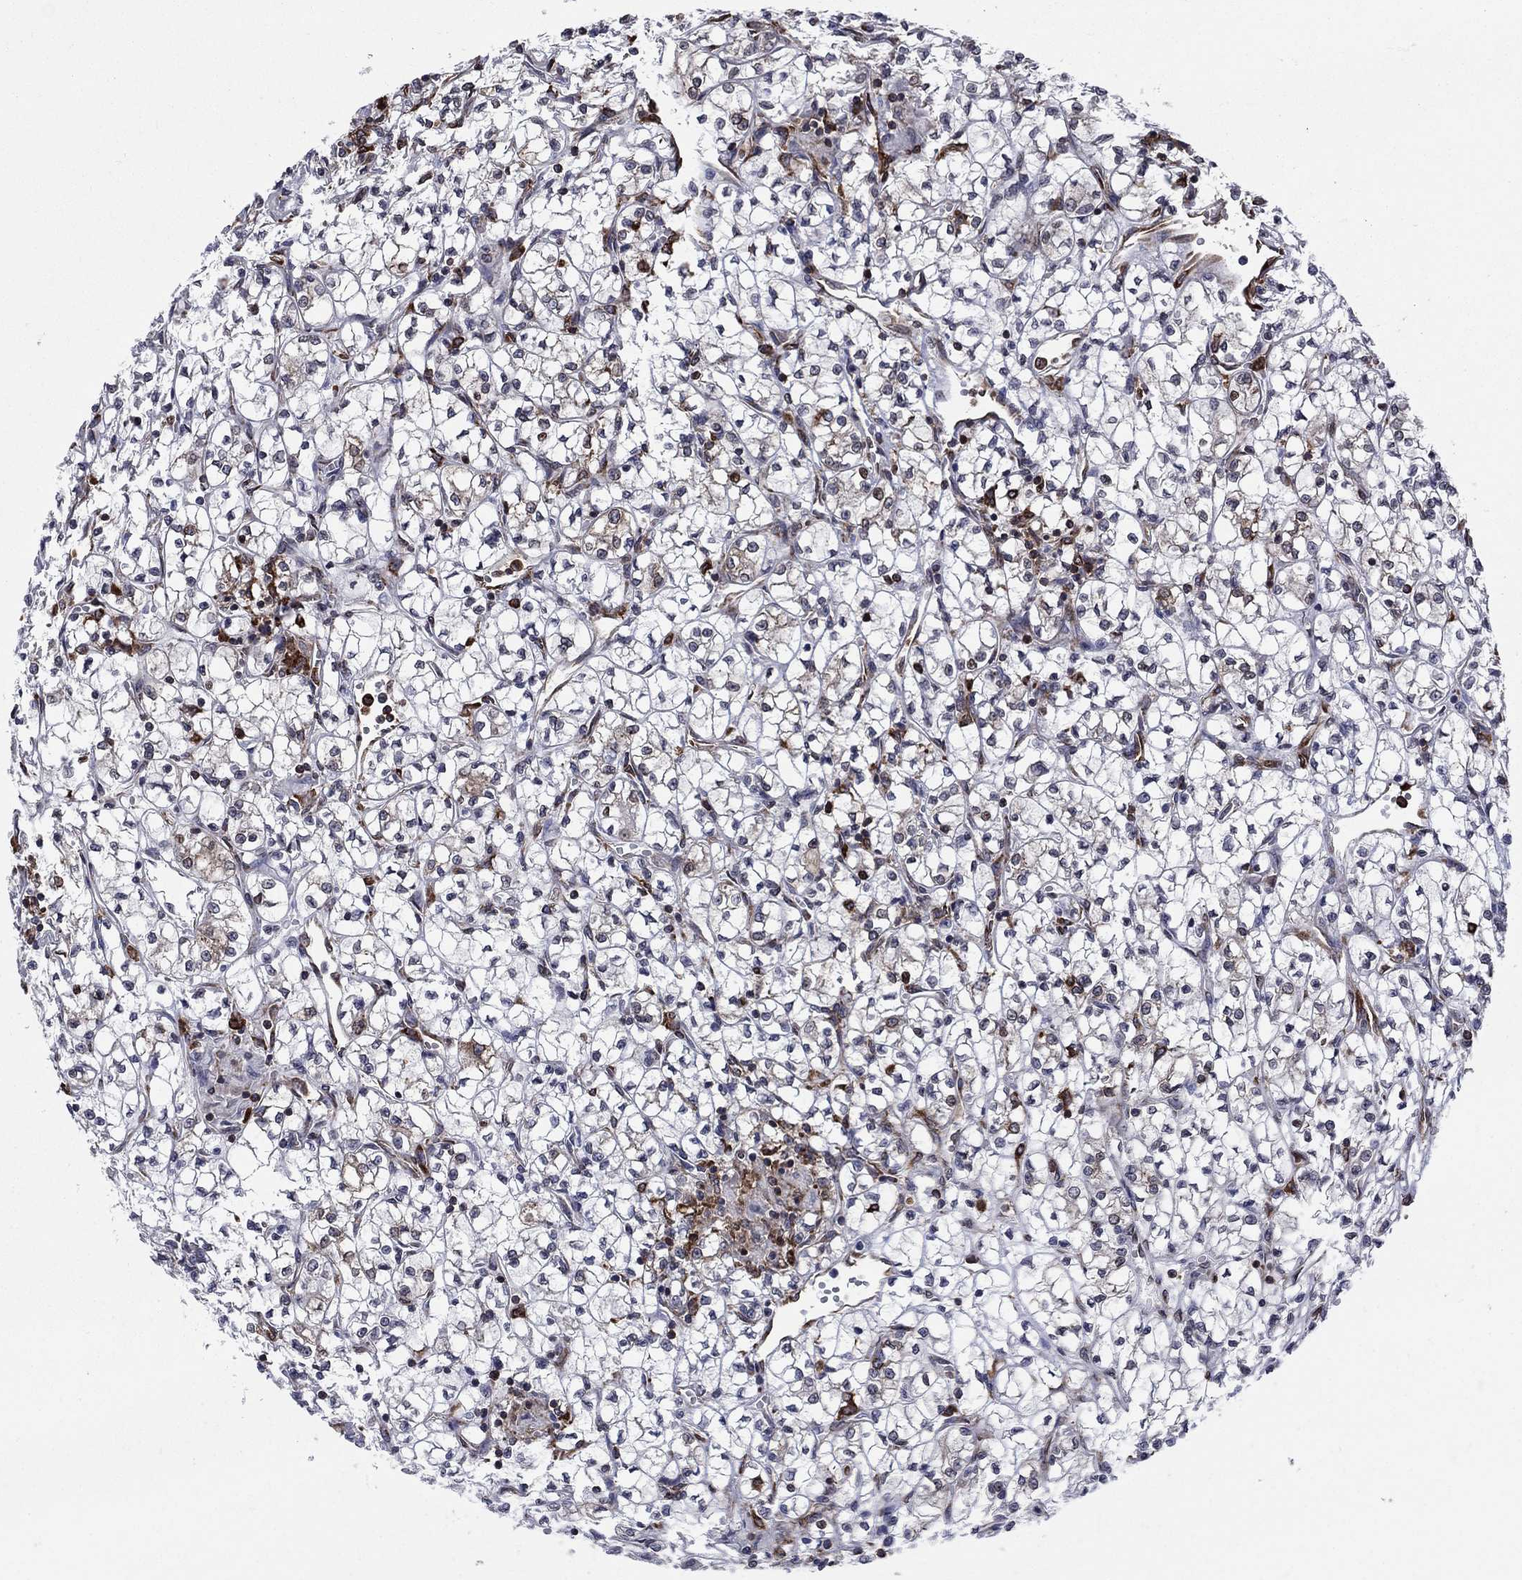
{"staining": {"intensity": "negative", "quantity": "none", "location": "none"}, "tissue": "renal cancer", "cell_type": "Tumor cells", "image_type": "cancer", "snomed": [{"axis": "morphology", "description": "Adenocarcinoma, NOS"}, {"axis": "topography", "description": "Kidney"}], "caption": "This photomicrograph is of adenocarcinoma (renal) stained with IHC to label a protein in brown with the nuclei are counter-stained blue. There is no positivity in tumor cells.", "gene": "YBX1", "patient": {"sex": "female", "age": 64}}